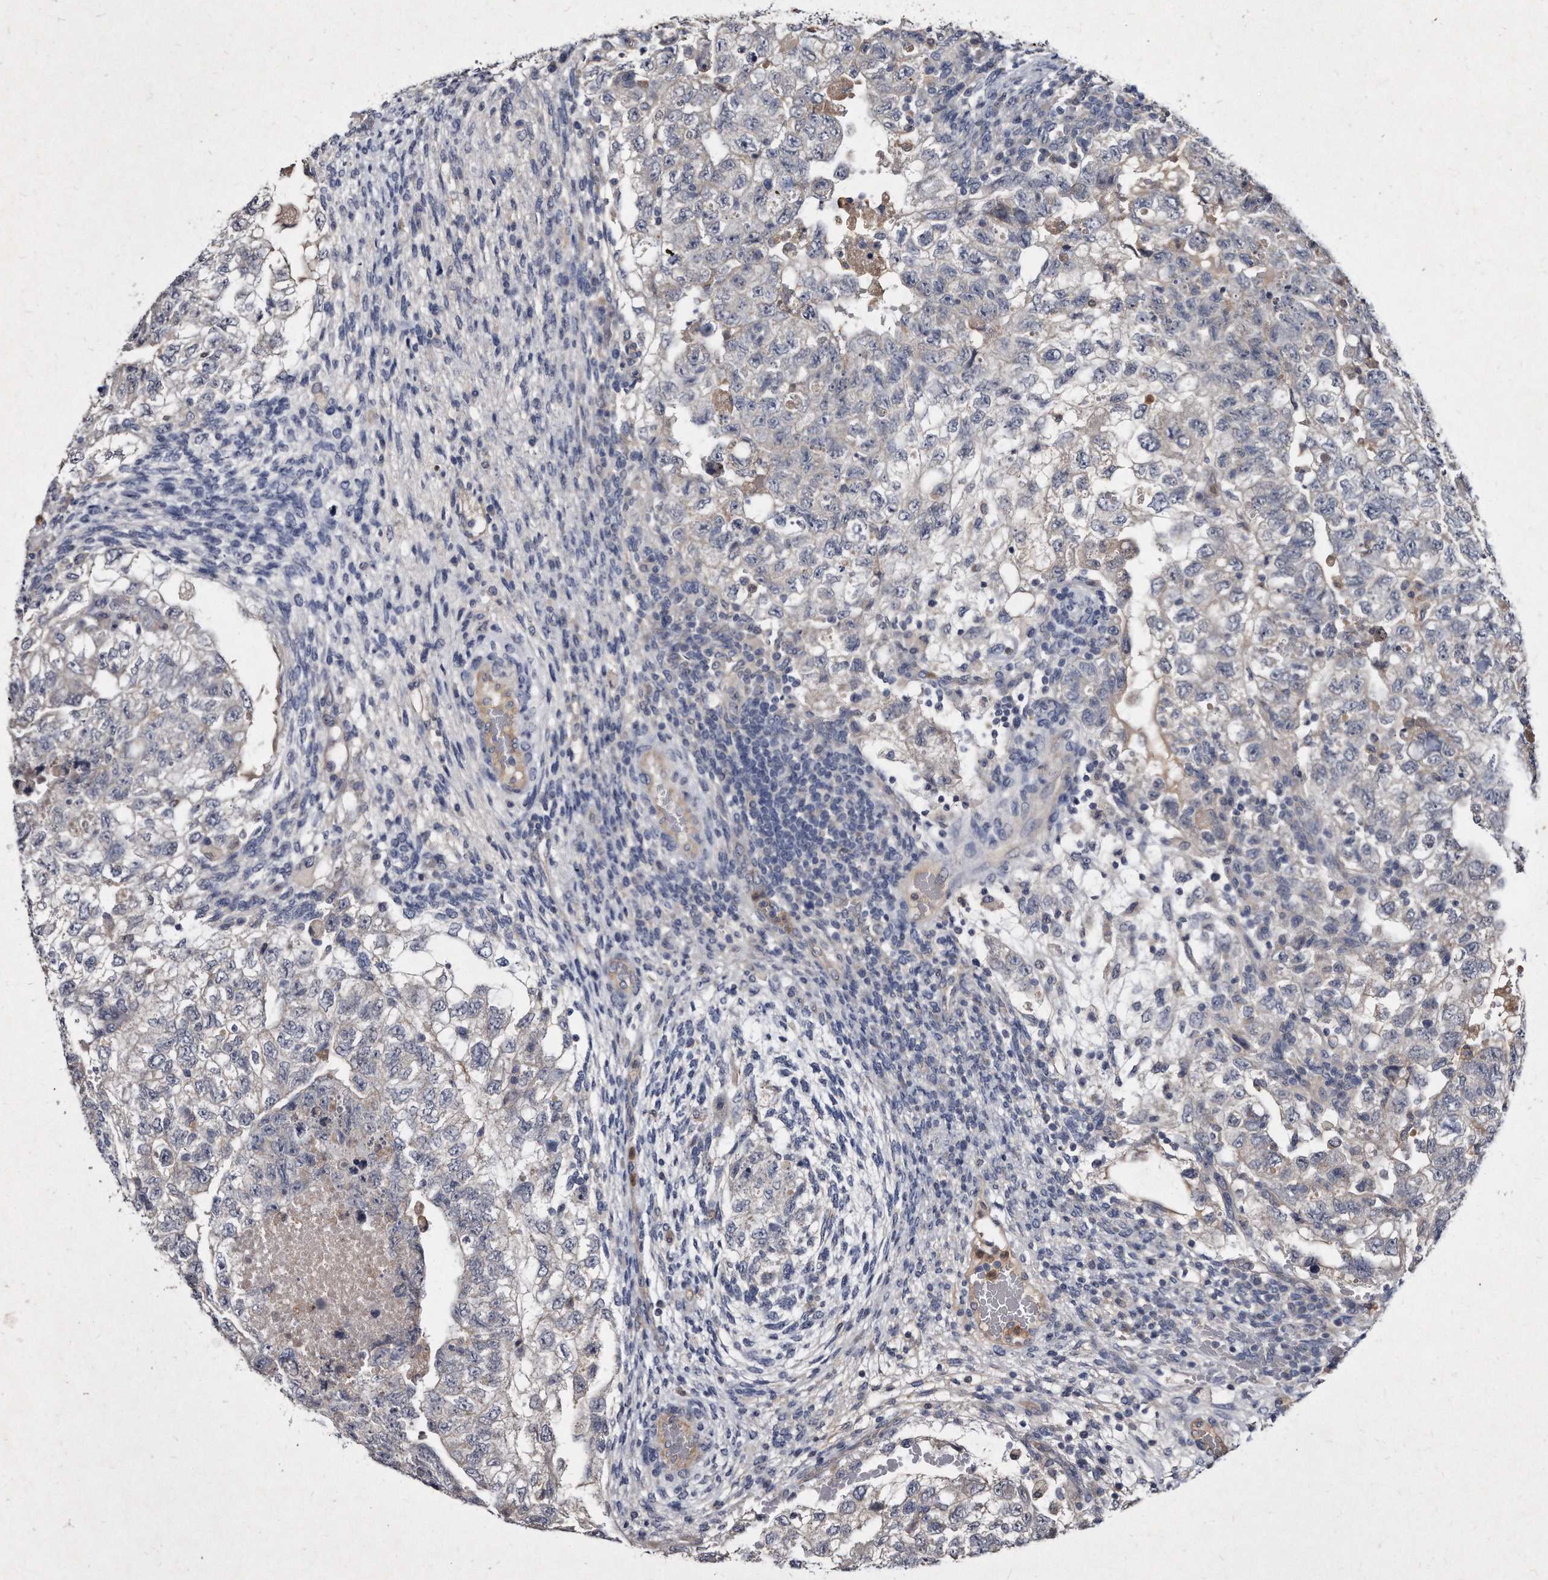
{"staining": {"intensity": "negative", "quantity": "none", "location": "none"}, "tissue": "testis cancer", "cell_type": "Tumor cells", "image_type": "cancer", "snomed": [{"axis": "morphology", "description": "Carcinoma, Embryonal, NOS"}, {"axis": "topography", "description": "Testis"}], "caption": "Immunohistochemistry (IHC) micrograph of embryonal carcinoma (testis) stained for a protein (brown), which displays no expression in tumor cells.", "gene": "KLHDC3", "patient": {"sex": "male", "age": 36}}